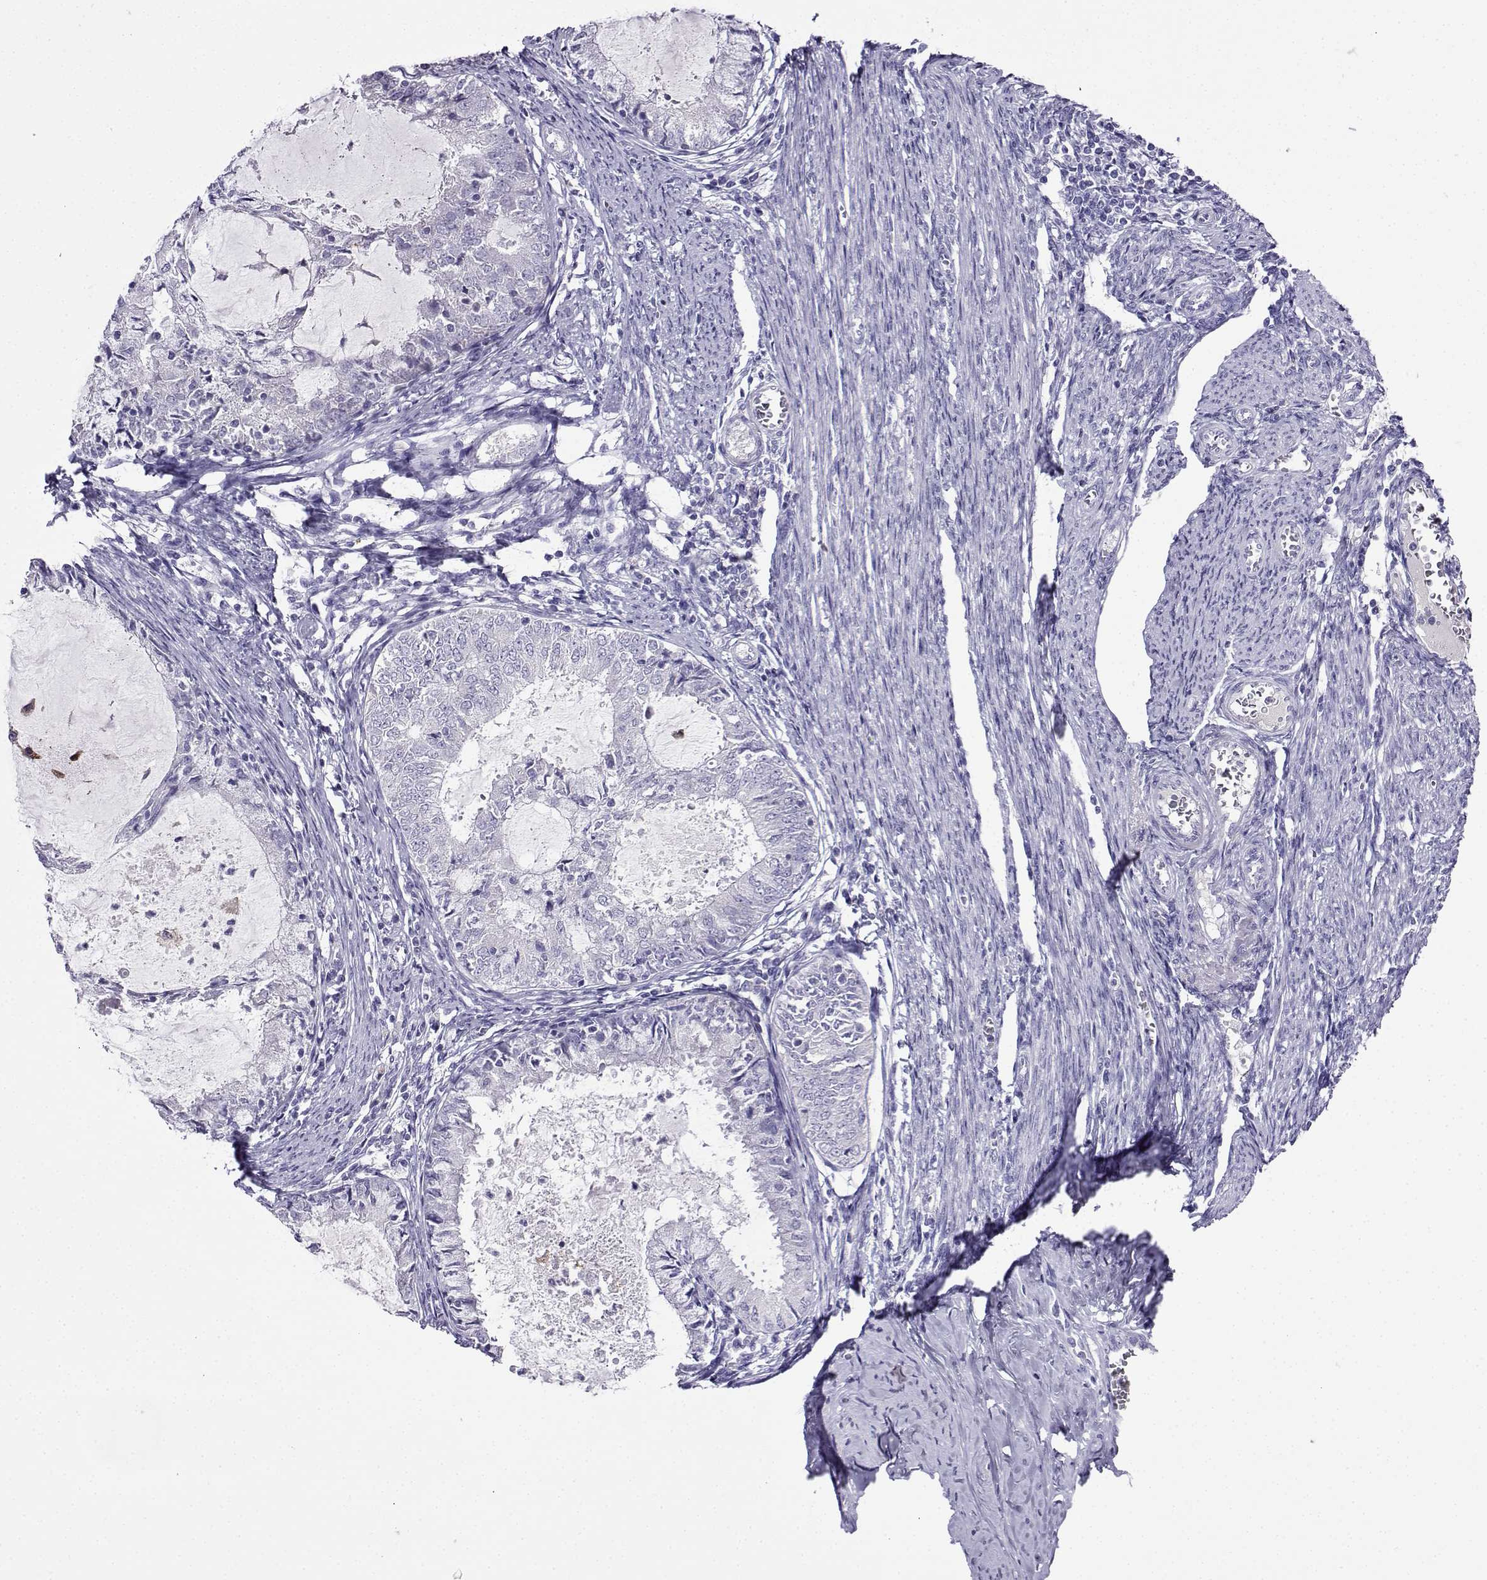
{"staining": {"intensity": "negative", "quantity": "none", "location": "none"}, "tissue": "endometrial cancer", "cell_type": "Tumor cells", "image_type": "cancer", "snomed": [{"axis": "morphology", "description": "Adenocarcinoma, NOS"}, {"axis": "topography", "description": "Endometrium"}], "caption": "DAB (3,3'-diaminobenzidine) immunohistochemical staining of adenocarcinoma (endometrial) demonstrates no significant expression in tumor cells.", "gene": "LINGO1", "patient": {"sex": "female", "age": 57}}